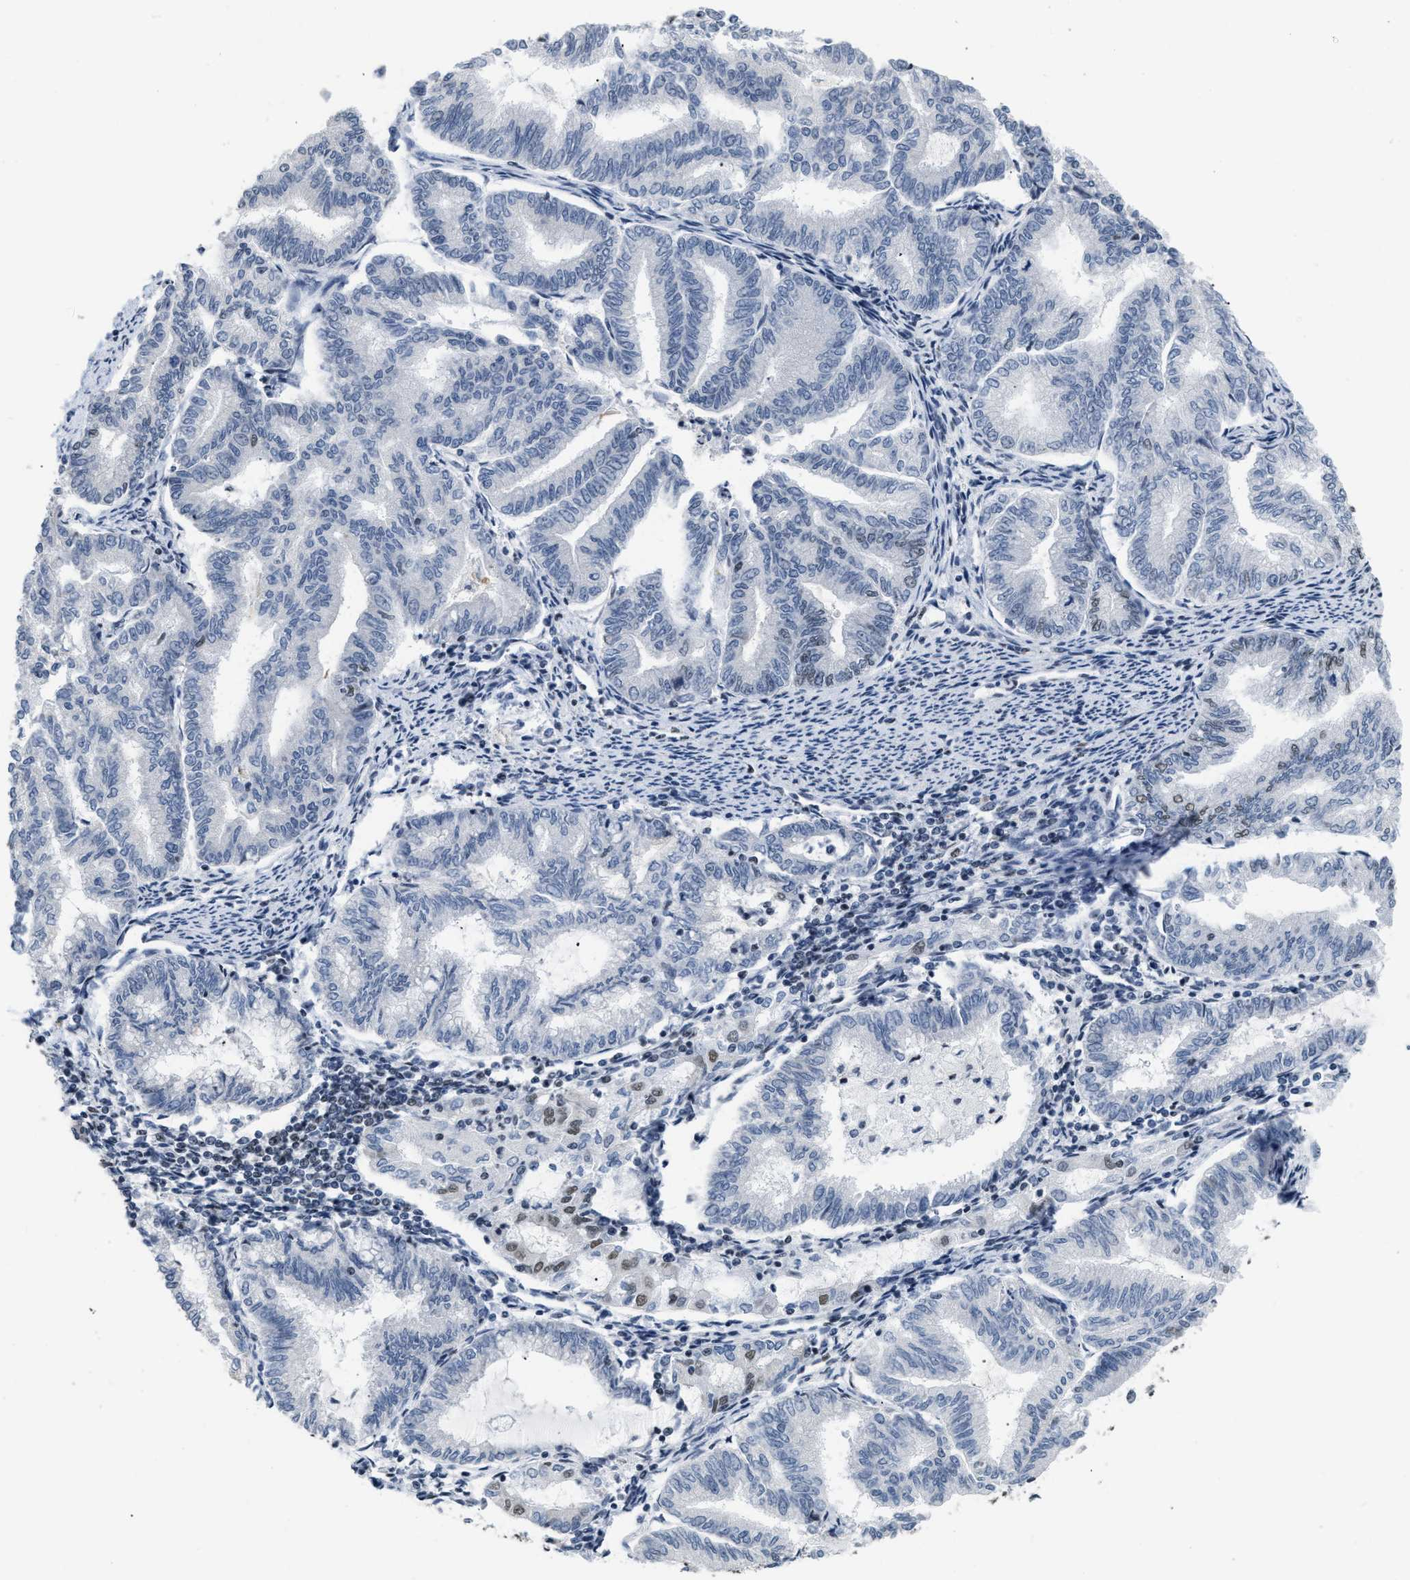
{"staining": {"intensity": "weak", "quantity": "<25%", "location": "nuclear"}, "tissue": "endometrial cancer", "cell_type": "Tumor cells", "image_type": "cancer", "snomed": [{"axis": "morphology", "description": "Adenocarcinoma, NOS"}, {"axis": "topography", "description": "Endometrium"}], "caption": "The histopathology image shows no staining of tumor cells in endometrial cancer (adenocarcinoma). The staining is performed using DAB brown chromogen with nuclei counter-stained in using hematoxylin.", "gene": "RAF1", "patient": {"sex": "female", "age": 79}}